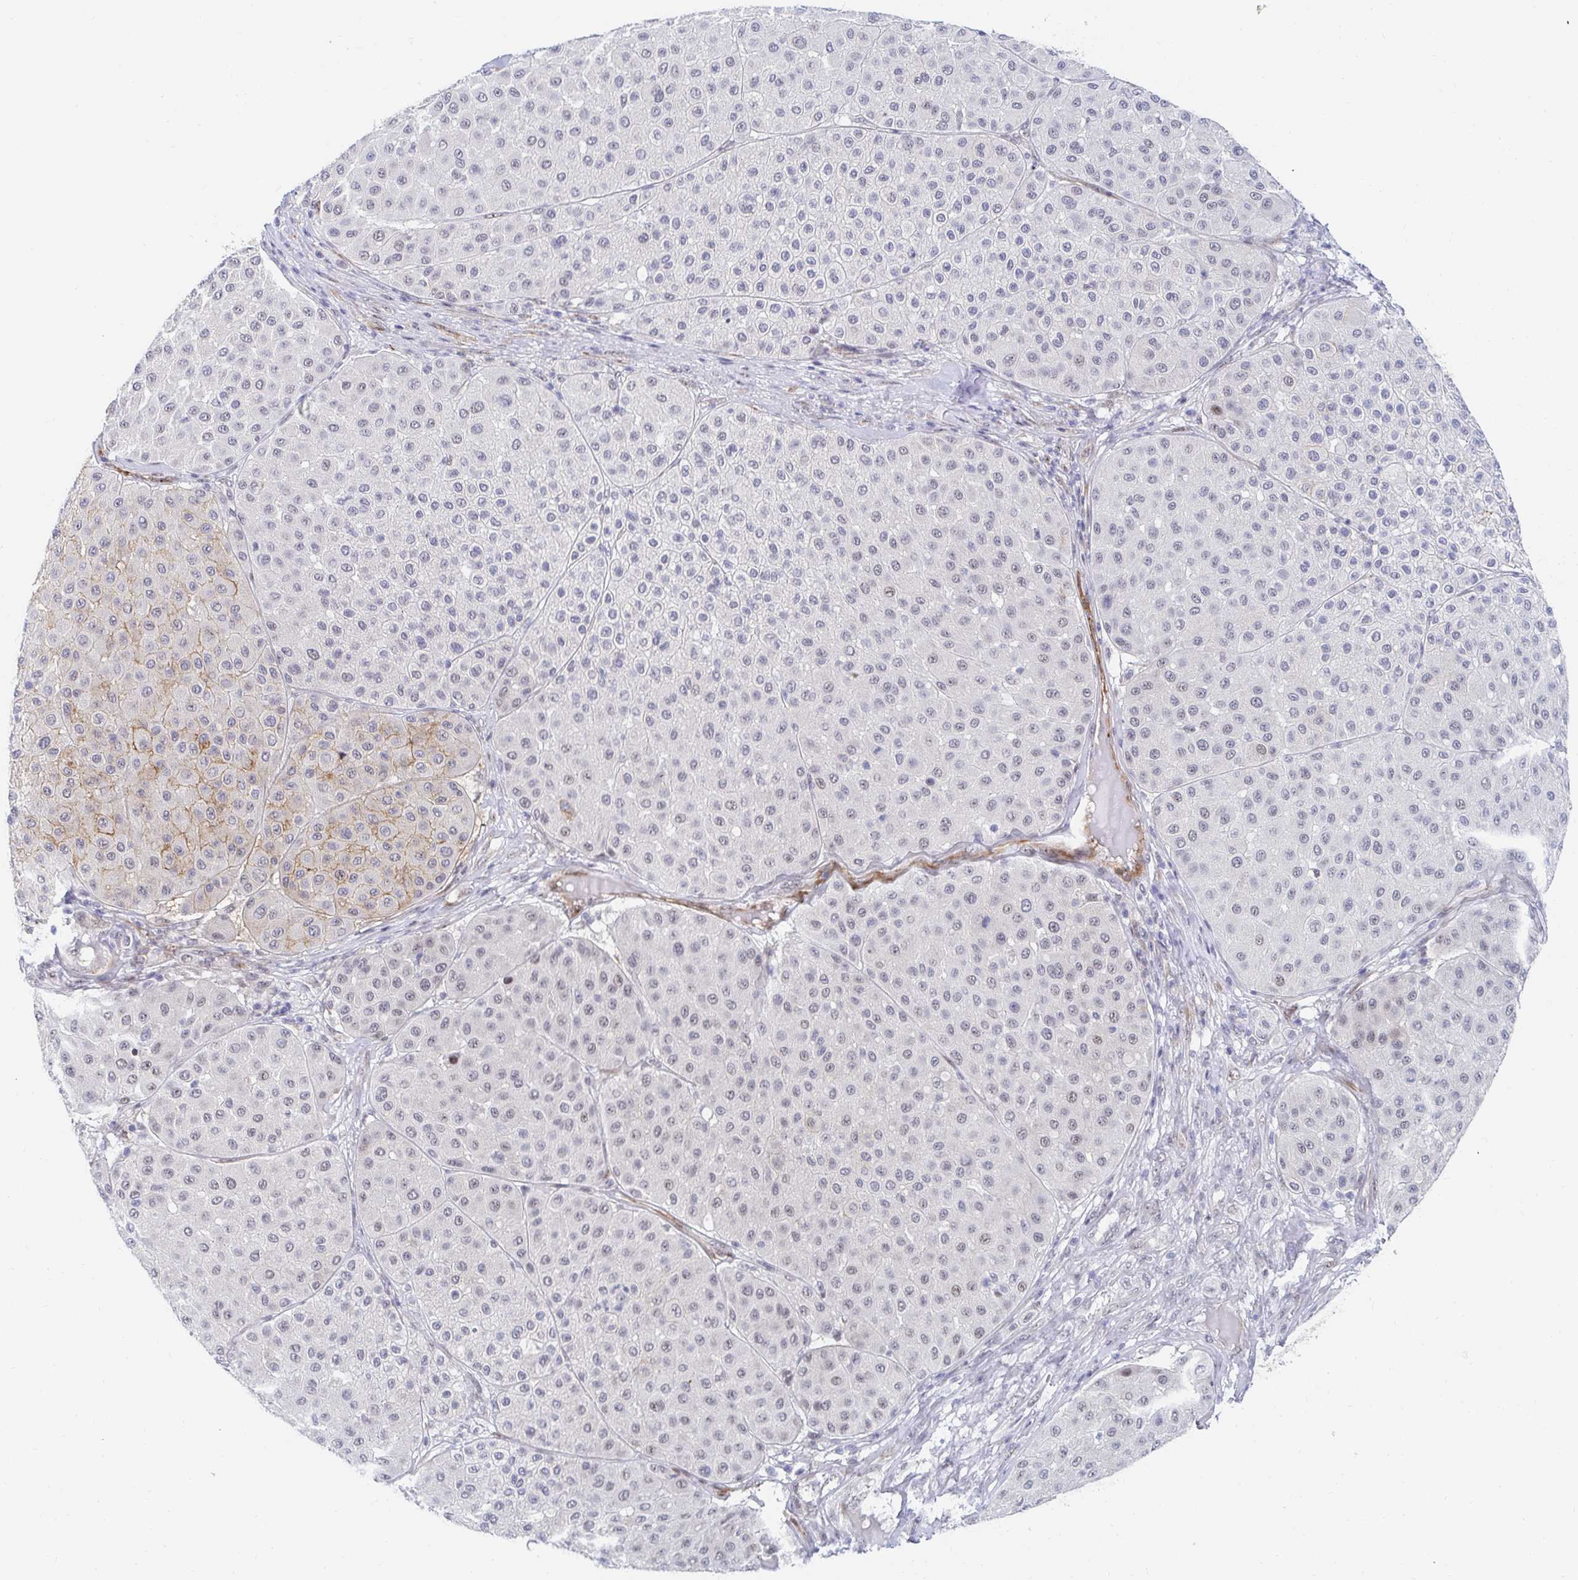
{"staining": {"intensity": "weak", "quantity": "25%-75%", "location": "nuclear"}, "tissue": "melanoma", "cell_type": "Tumor cells", "image_type": "cancer", "snomed": [{"axis": "morphology", "description": "Malignant melanoma, Metastatic site"}, {"axis": "topography", "description": "Smooth muscle"}], "caption": "High-magnification brightfield microscopy of malignant melanoma (metastatic site) stained with DAB (3,3'-diaminobenzidine) (brown) and counterstained with hematoxylin (blue). tumor cells exhibit weak nuclear staining is present in approximately25%-75% of cells. (DAB IHC with brightfield microscopy, high magnification).", "gene": "COL28A1", "patient": {"sex": "male", "age": 41}}